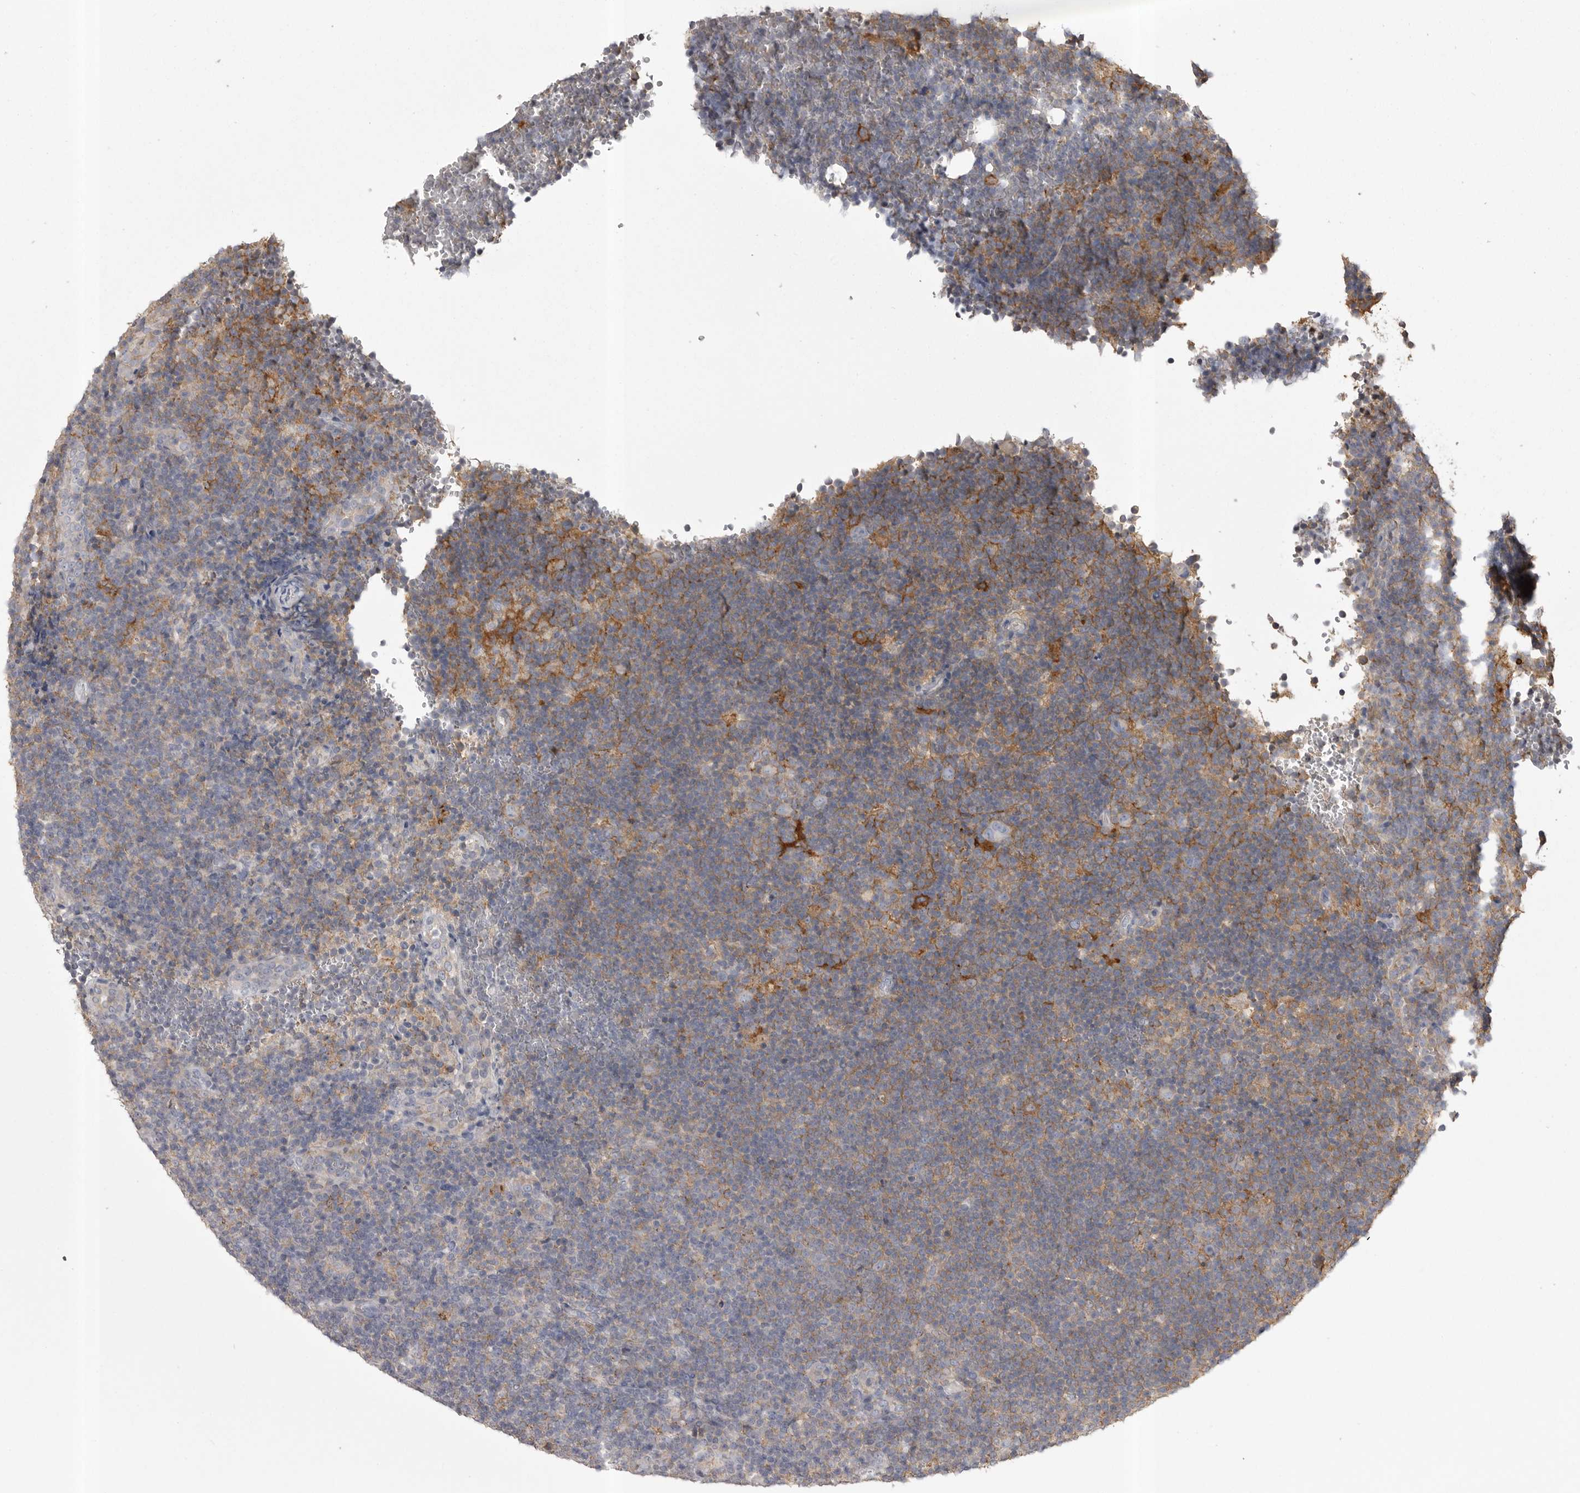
{"staining": {"intensity": "negative", "quantity": "none", "location": "none"}, "tissue": "lymphoma", "cell_type": "Tumor cells", "image_type": "cancer", "snomed": [{"axis": "morphology", "description": "Hodgkin's disease, NOS"}, {"axis": "topography", "description": "Lymph node"}], "caption": "A micrograph of lymphoma stained for a protein demonstrates no brown staining in tumor cells. The staining is performed using DAB brown chromogen with nuclei counter-stained in using hematoxylin.", "gene": "CMTM6", "patient": {"sex": "female", "age": 57}}